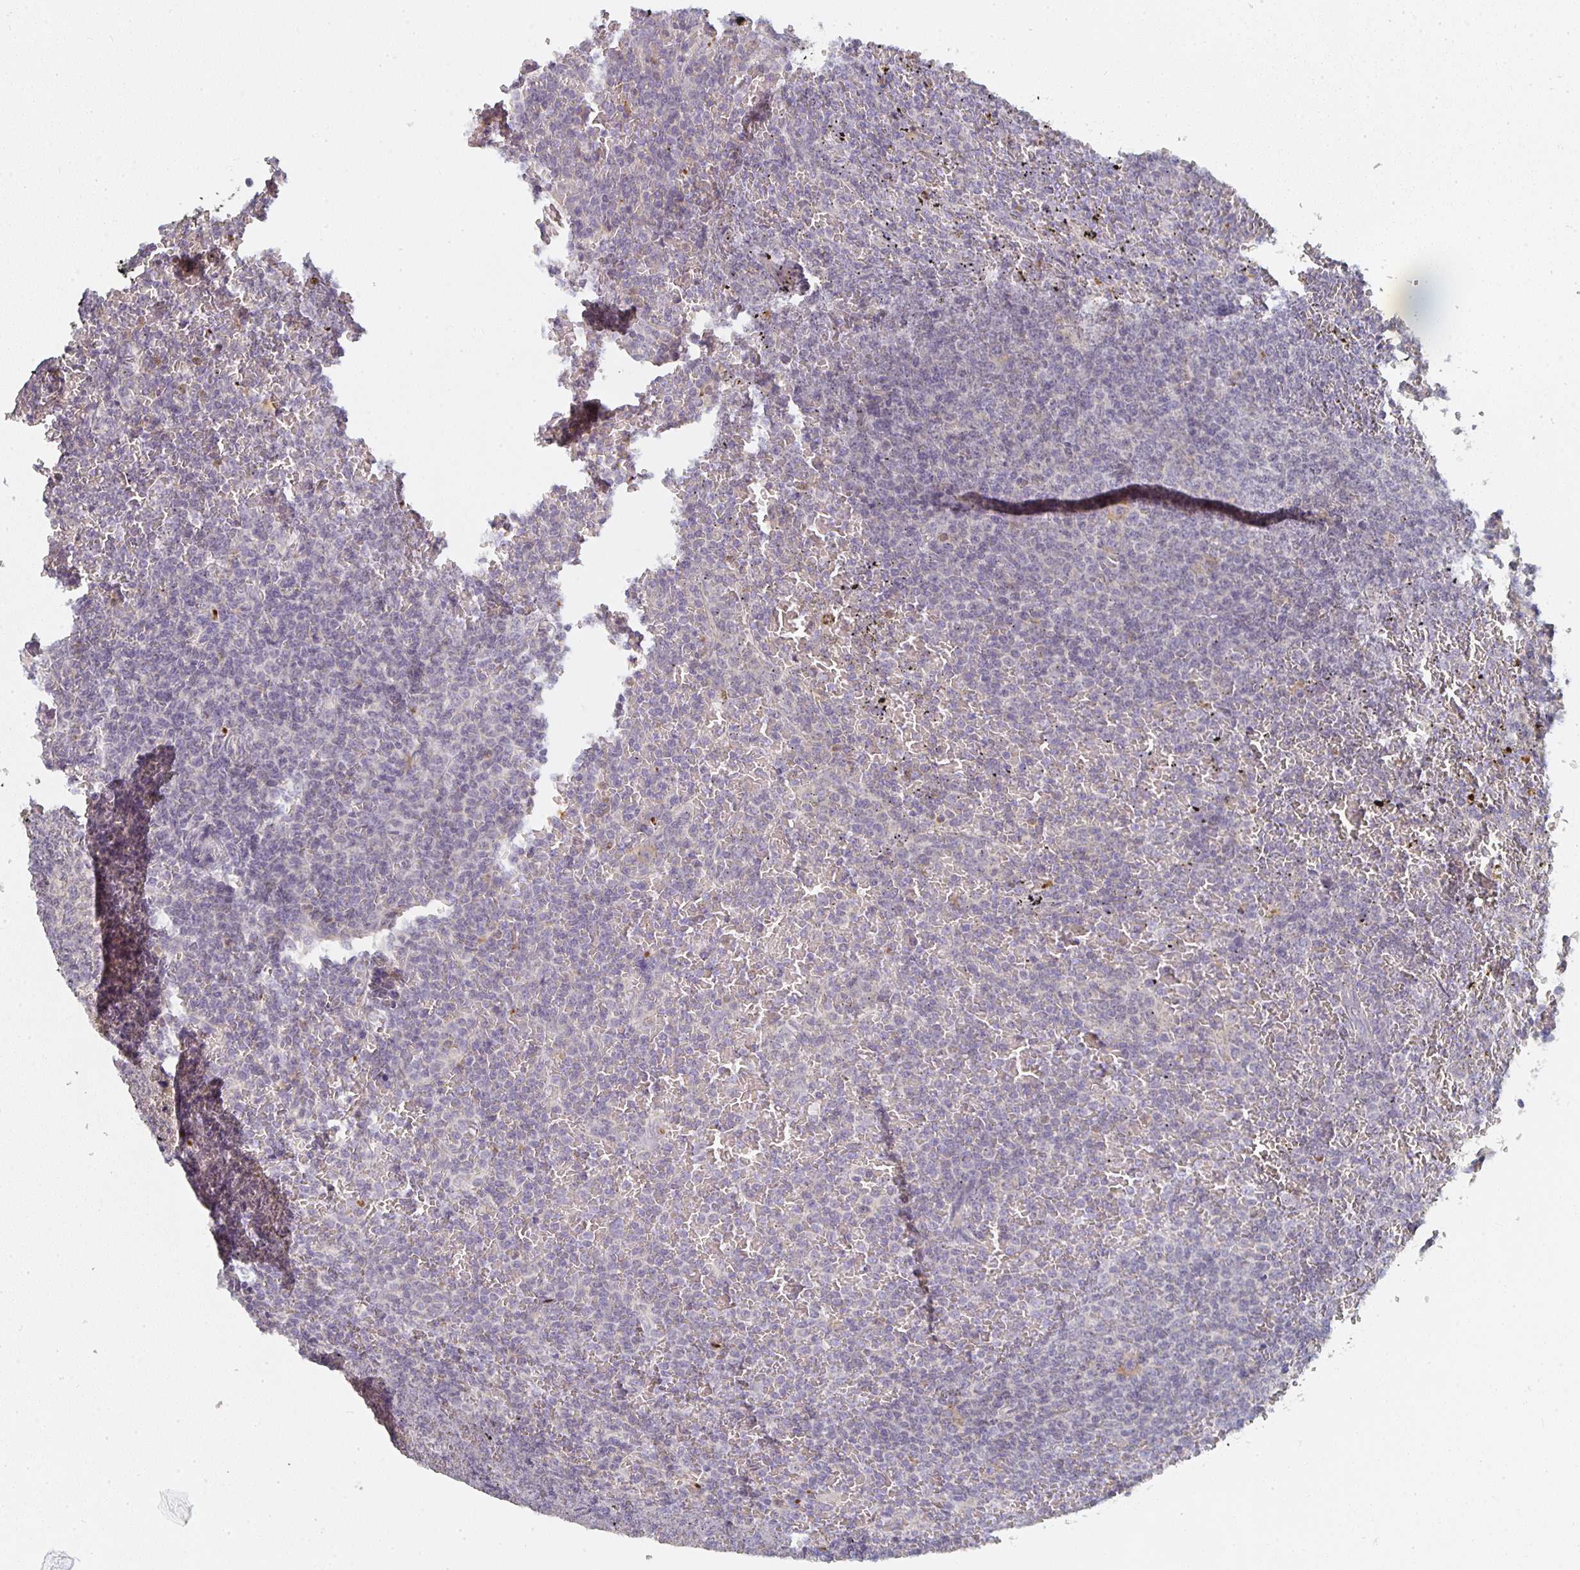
{"staining": {"intensity": "negative", "quantity": "none", "location": "none"}, "tissue": "lymphoma", "cell_type": "Tumor cells", "image_type": "cancer", "snomed": [{"axis": "morphology", "description": "Malignant lymphoma, non-Hodgkin's type, Low grade"}, {"axis": "topography", "description": "Spleen"}], "caption": "DAB (3,3'-diaminobenzidine) immunohistochemical staining of low-grade malignant lymphoma, non-Hodgkin's type shows no significant staining in tumor cells. (Brightfield microscopy of DAB (3,3'-diaminobenzidine) immunohistochemistry (IHC) at high magnification).", "gene": "CTHRC1", "patient": {"sex": "female", "age": 77}}